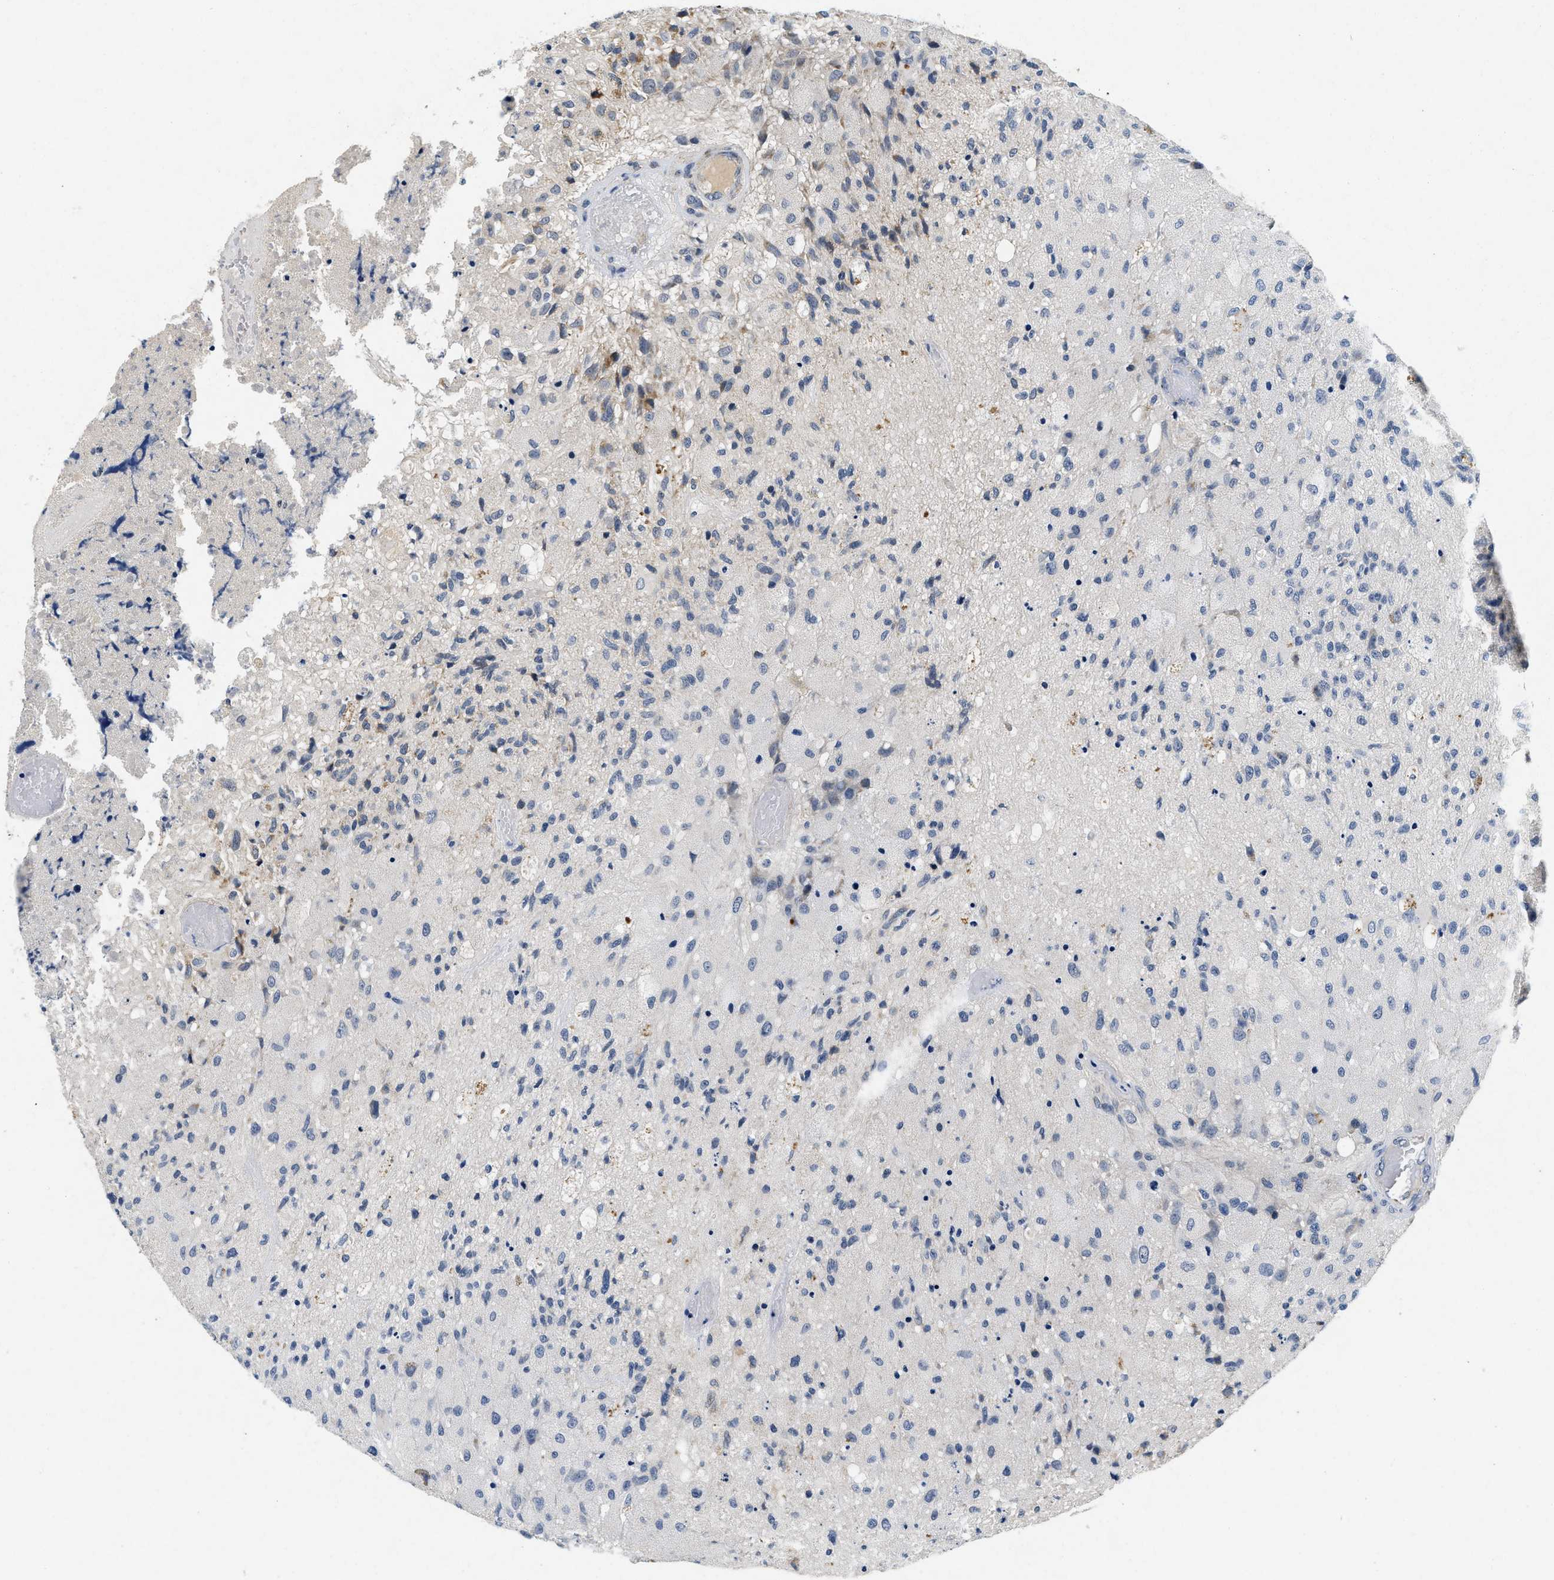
{"staining": {"intensity": "negative", "quantity": "none", "location": "none"}, "tissue": "glioma", "cell_type": "Tumor cells", "image_type": "cancer", "snomed": [{"axis": "morphology", "description": "Normal tissue, NOS"}, {"axis": "morphology", "description": "Glioma, malignant, High grade"}, {"axis": "topography", "description": "Cerebral cortex"}], "caption": "Tumor cells are negative for brown protein staining in glioma.", "gene": "PDP1", "patient": {"sex": "male", "age": 77}}